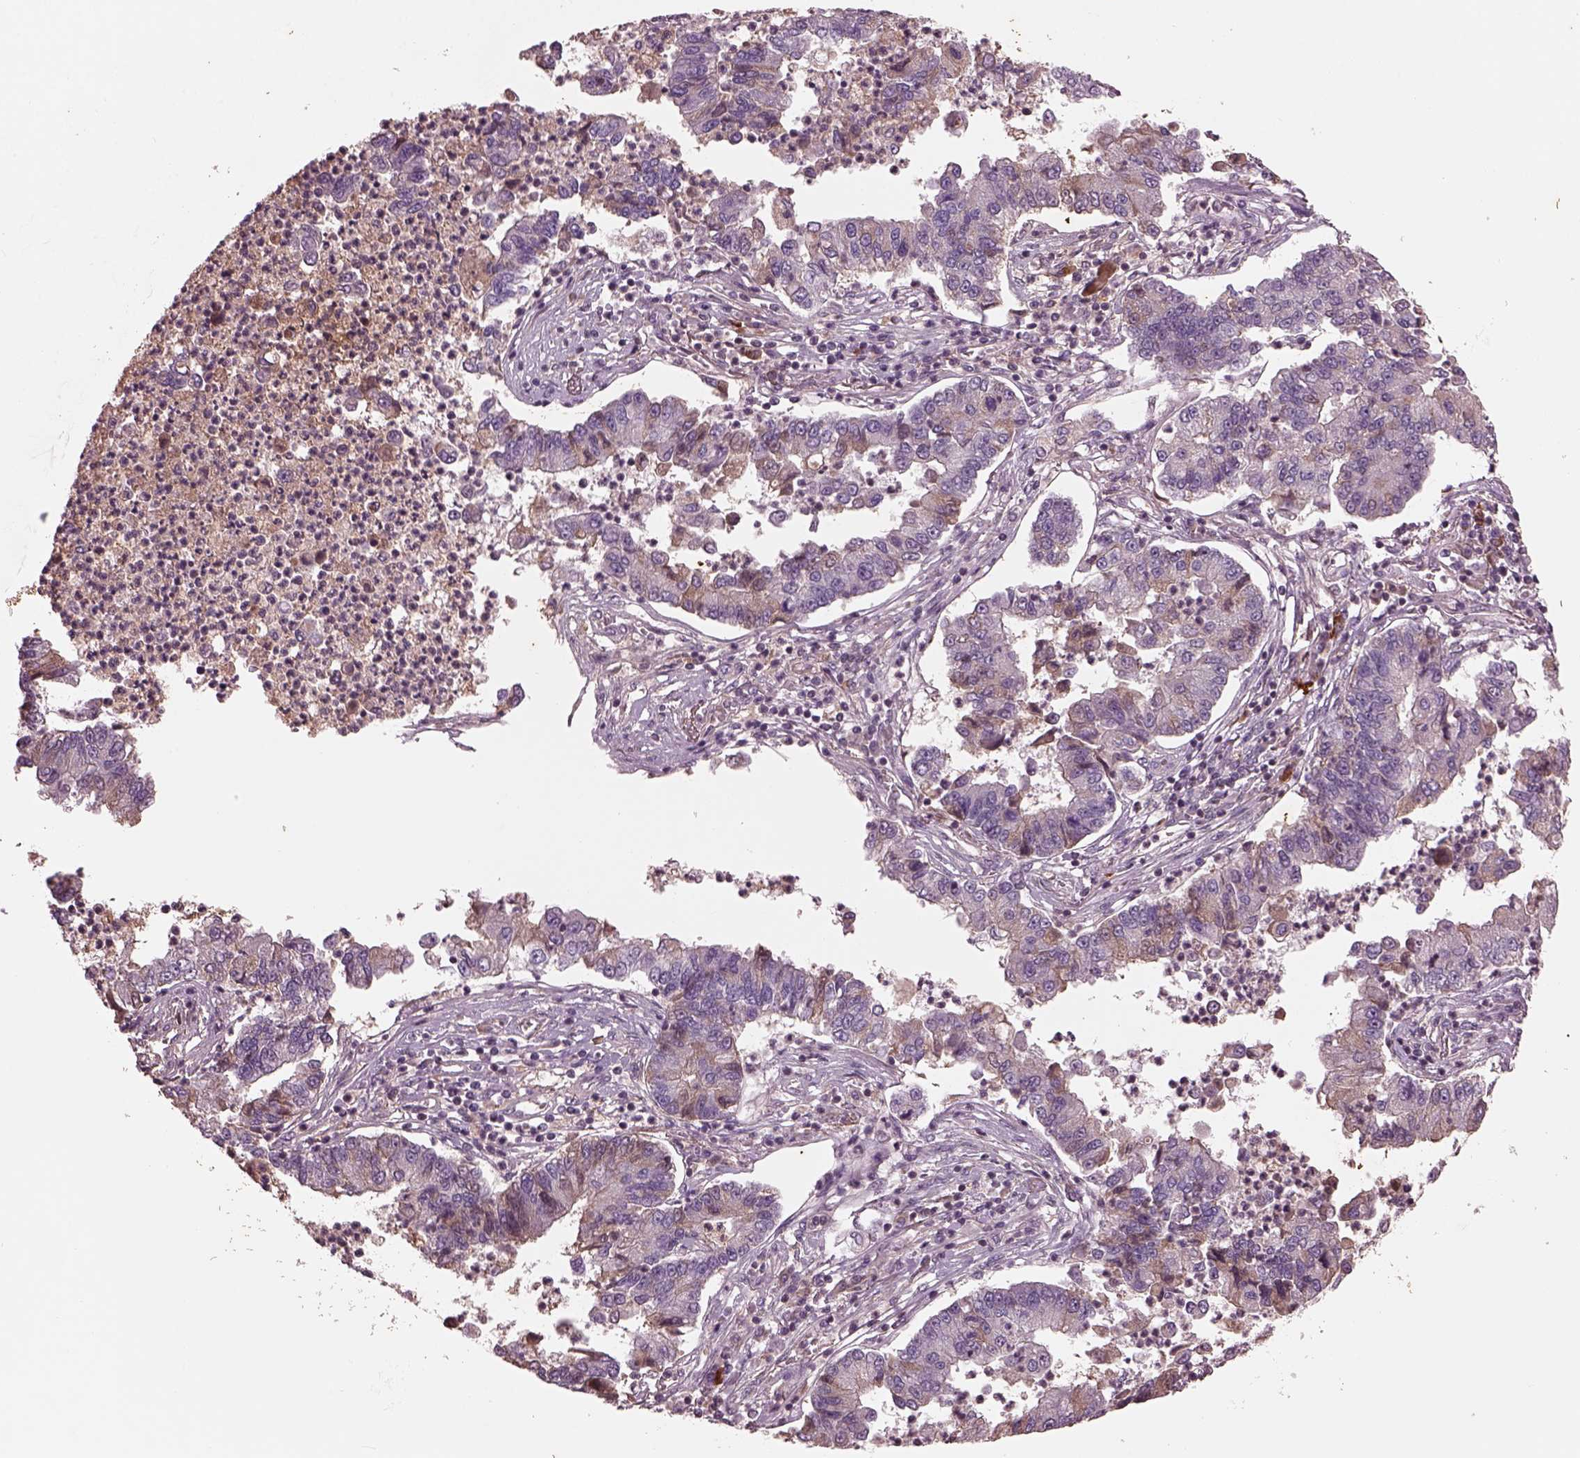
{"staining": {"intensity": "moderate", "quantity": "<25%", "location": "cytoplasmic/membranous"}, "tissue": "lung cancer", "cell_type": "Tumor cells", "image_type": "cancer", "snomed": [{"axis": "morphology", "description": "Adenocarcinoma, NOS"}, {"axis": "topography", "description": "Lung"}], "caption": "Moderate cytoplasmic/membranous expression is present in approximately <25% of tumor cells in lung cancer. Using DAB (brown) and hematoxylin (blue) stains, captured at high magnification using brightfield microscopy.", "gene": "PTX4", "patient": {"sex": "female", "age": 57}}